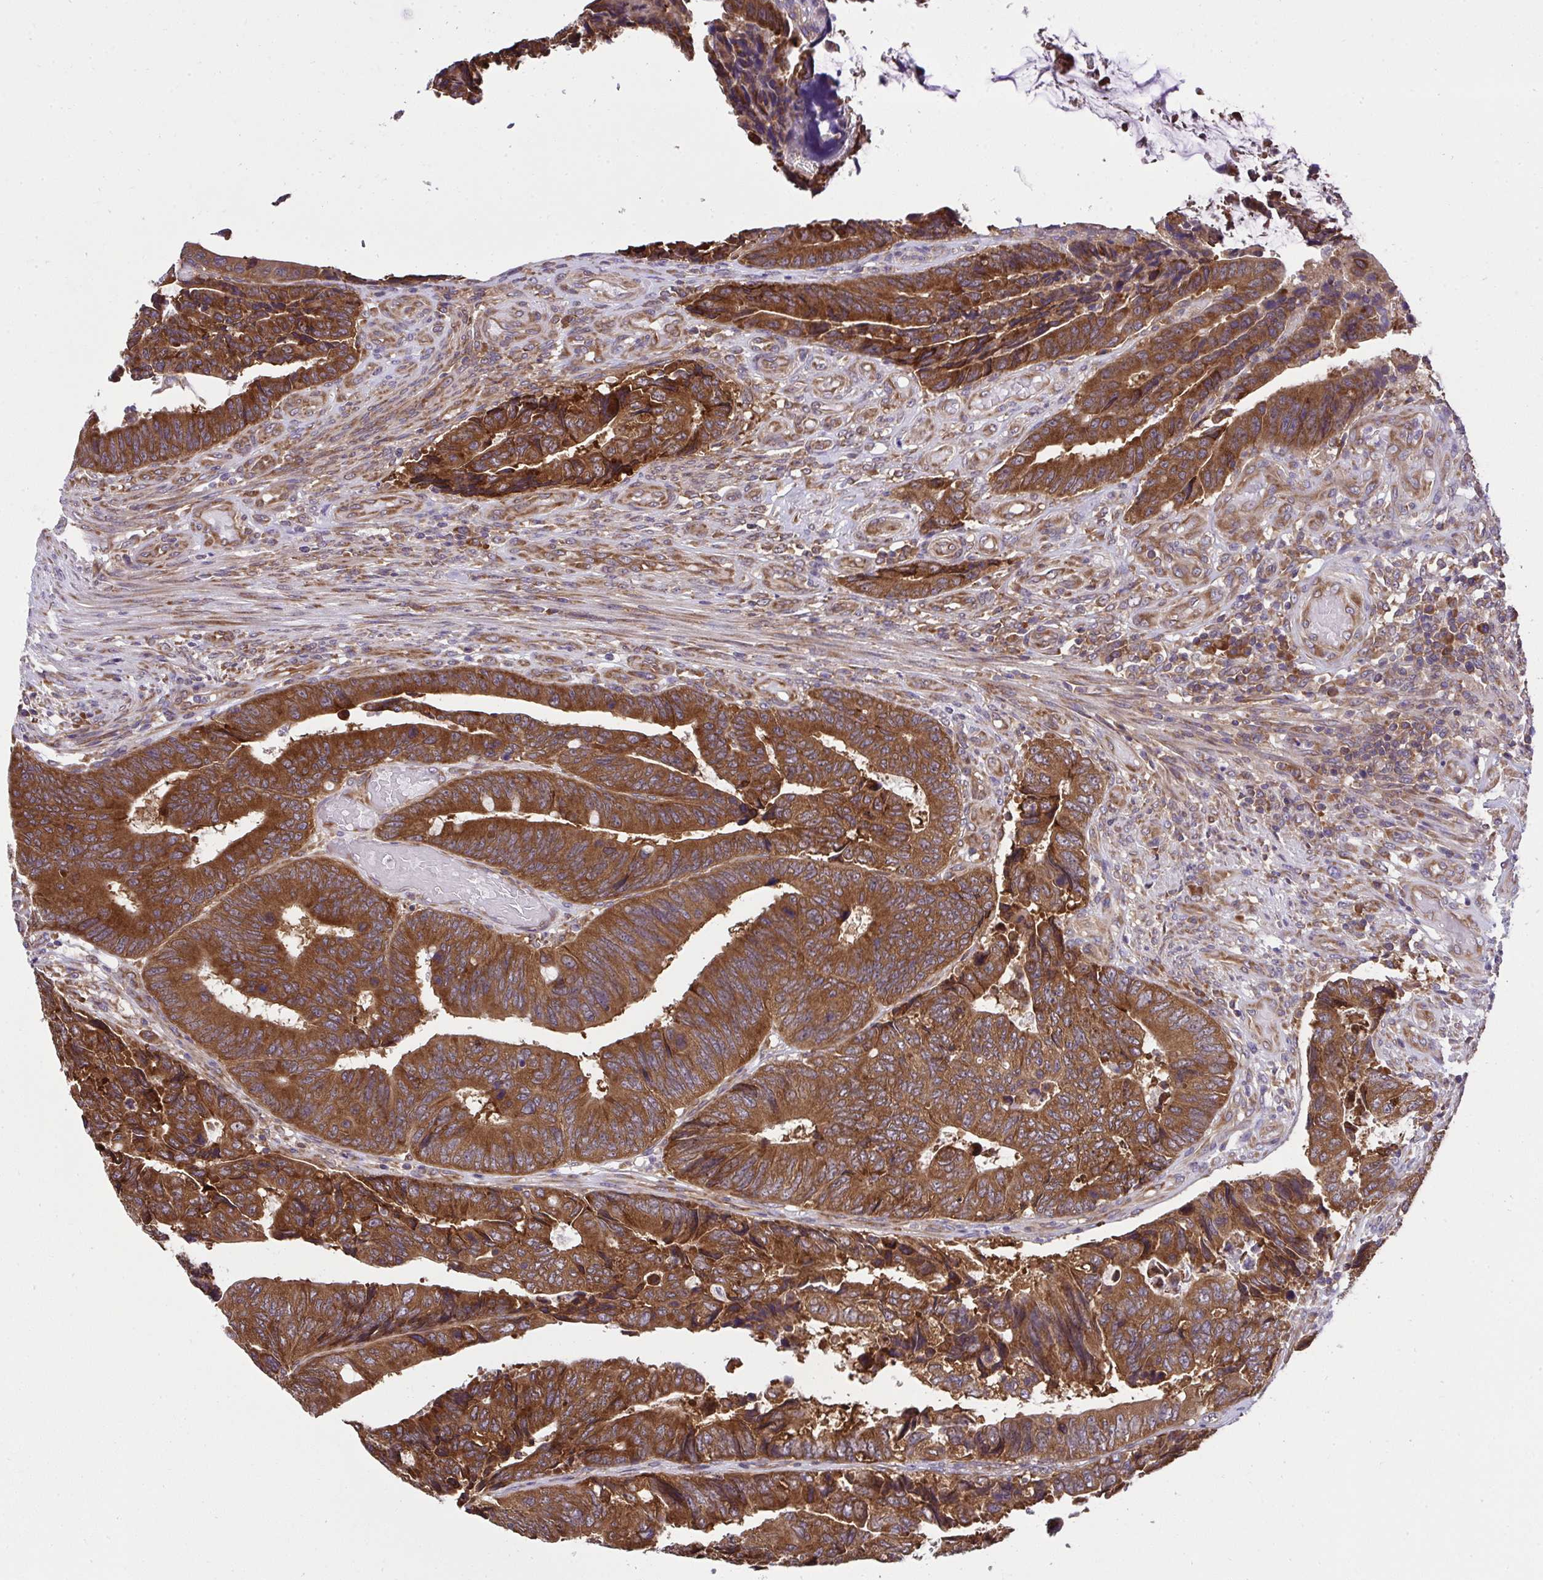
{"staining": {"intensity": "strong", "quantity": ">75%", "location": "cytoplasmic/membranous"}, "tissue": "colorectal cancer", "cell_type": "Tumor cells", "image_type": "cancer", "snomed": [{"axis": "morphology", "description": "Adenocarcinoma, NOS"}, {"axis": "topography", "description": "Colon"}], "caption": "The photomicrograph exhibits staining of adenocarcinoma (colorectal), revealing strong cytoplasmic/membranous protein staining (brown color) within tumor cells.", "gene": "RPS7", "patient": {"sex": "male", "age": 87}}